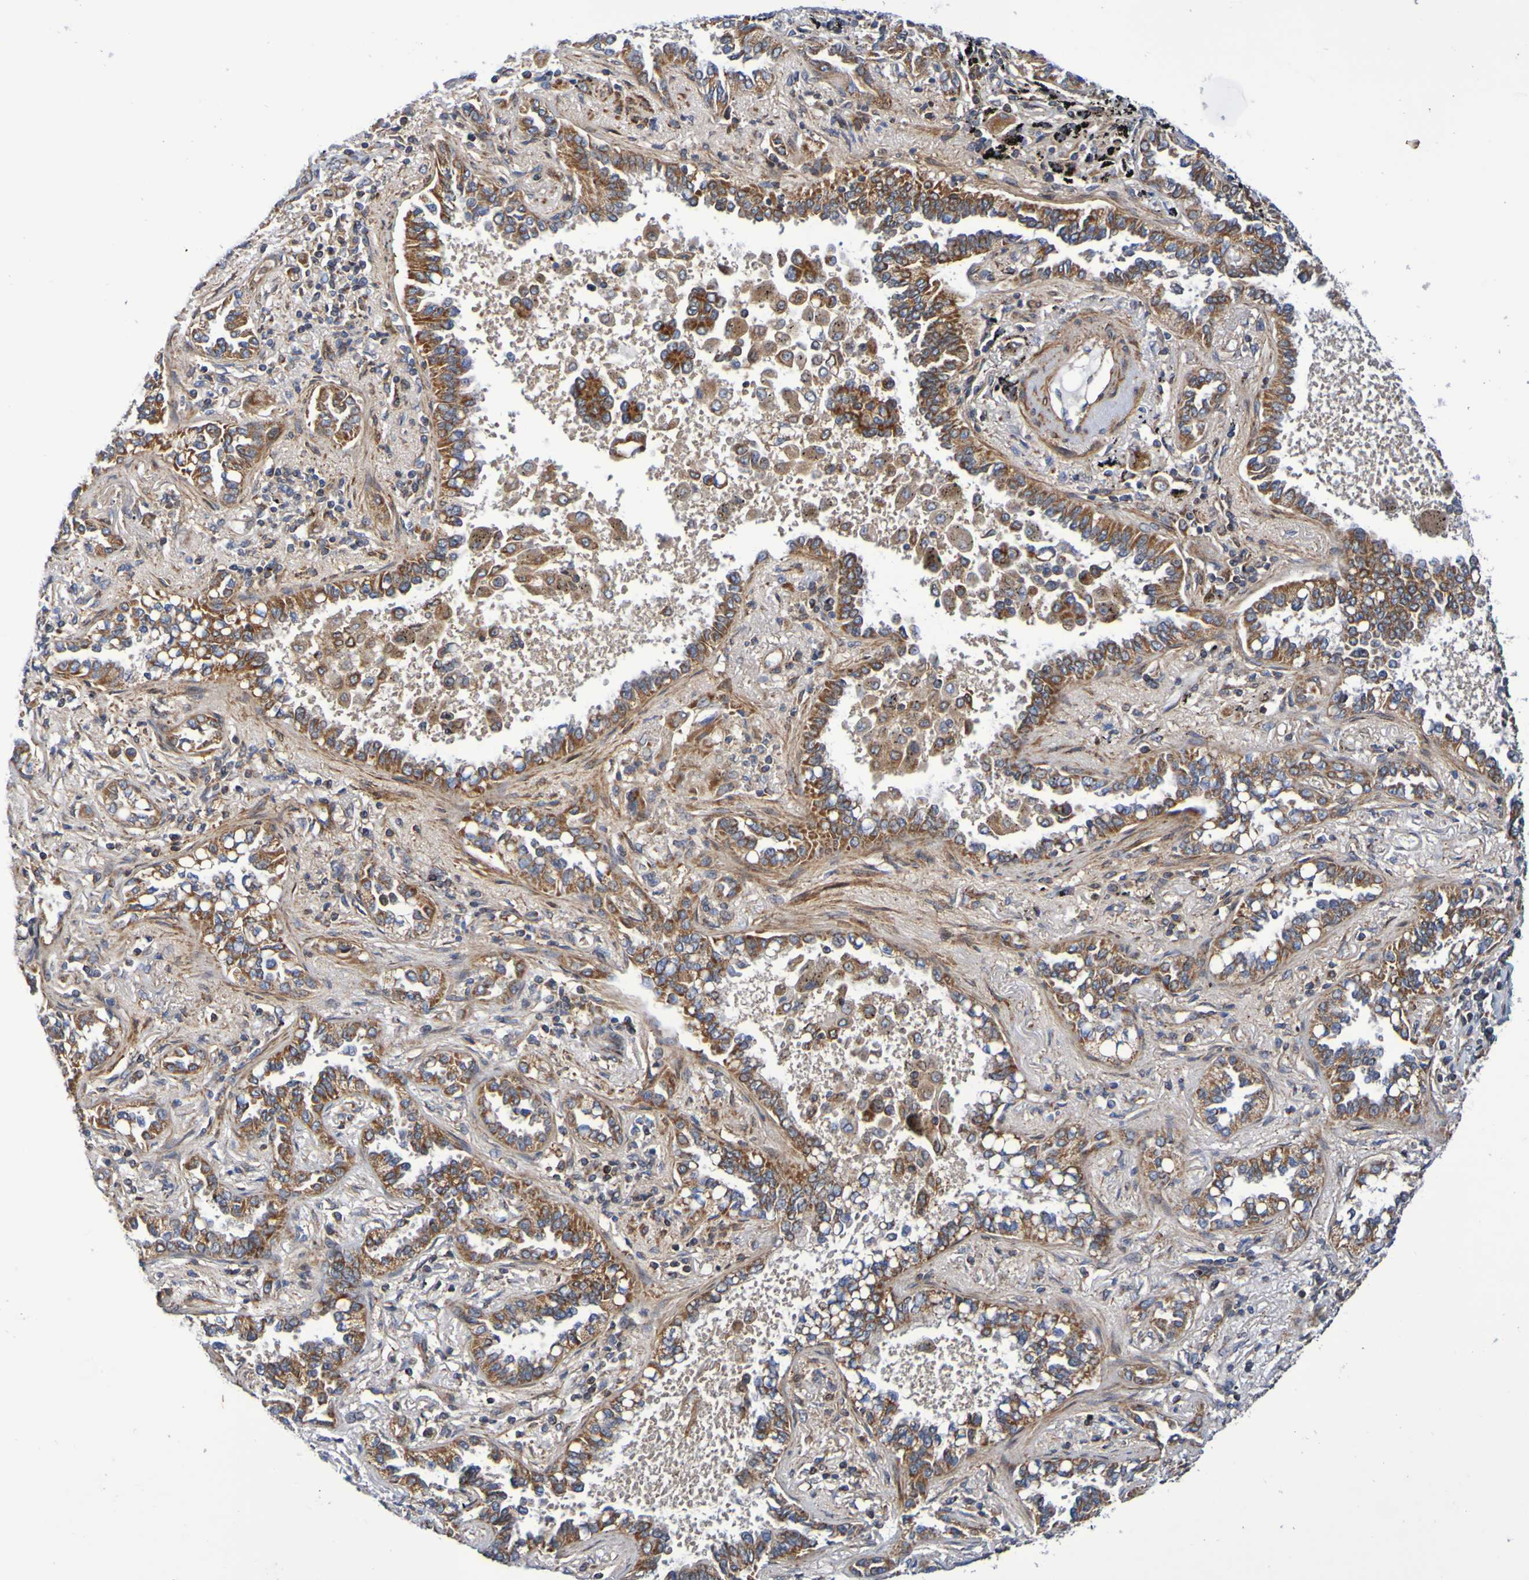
{"staining": {"intensity": "strong", "quantity": ">75%", "location": "cytoplasmic/membranous"}, "tissue": "lung cancer", "cell_type": "Tumor cells", "image_type": "cancer", "snomed": [{"axis": "morphology", "description": "Normal tissue, NOS"}, {"axis": "morphology", "description": "Adenocarcinoma, NOS"}, {"axis": "topography", "description": "Lung"}], "caption": "Lung cancer (adenocarcinoma) stained for a protein (brown) displays strong cytoplasmic/membranous positive expression in about >75% of tumor cells.", "gene": "CCDC51", "patient": {"sex": "male", "age": 59}}